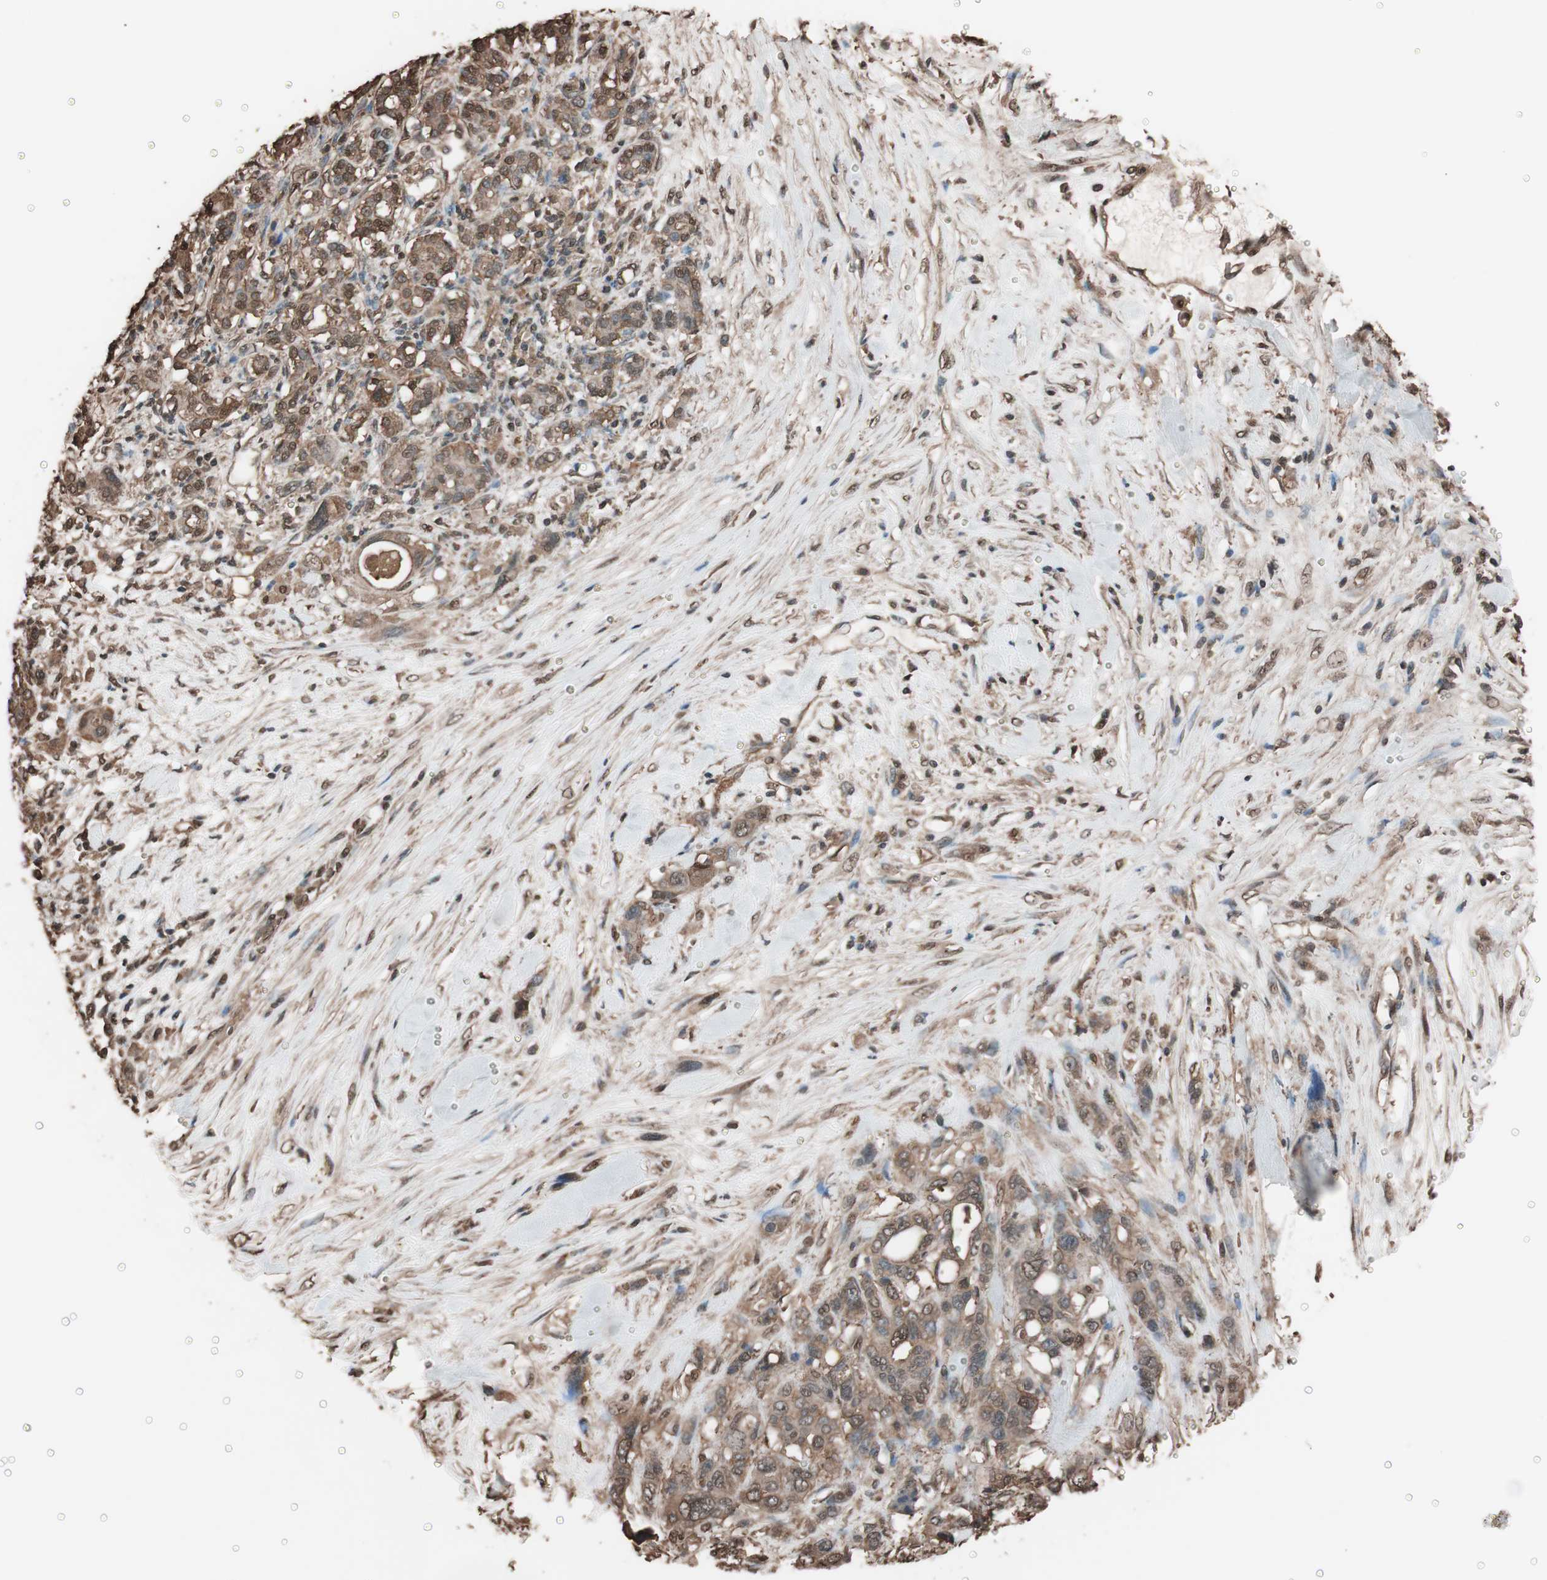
{"staining": {"intensity": "moderate", "quantity": ">75%", "location": "cytoplasmic/membranous,nuclear"}, "tissue": "pancreatic cancer", "cell_type": "Tumor cells", "image_type": "cancer", "snomed": [{"axis": "morphology", "description": "Adenocarcinoma, NOS"}, {"axis": "topography", "description": "Pancreas"}], "caption": "Immunohistochemical staining of human adenocarcinoma (pancreatic) displays moderate cytoplasmic/membranous and nuclear protein expression in approximately >75% of tumor cells. Using DAB (3,3'-diaminobenzidine) (brown) and hematoxylin (blue) stains, captured at high magnification using brightfield microscopy.", "gene": "CALM2", "patient": {"sex": "male", "age": 46}}